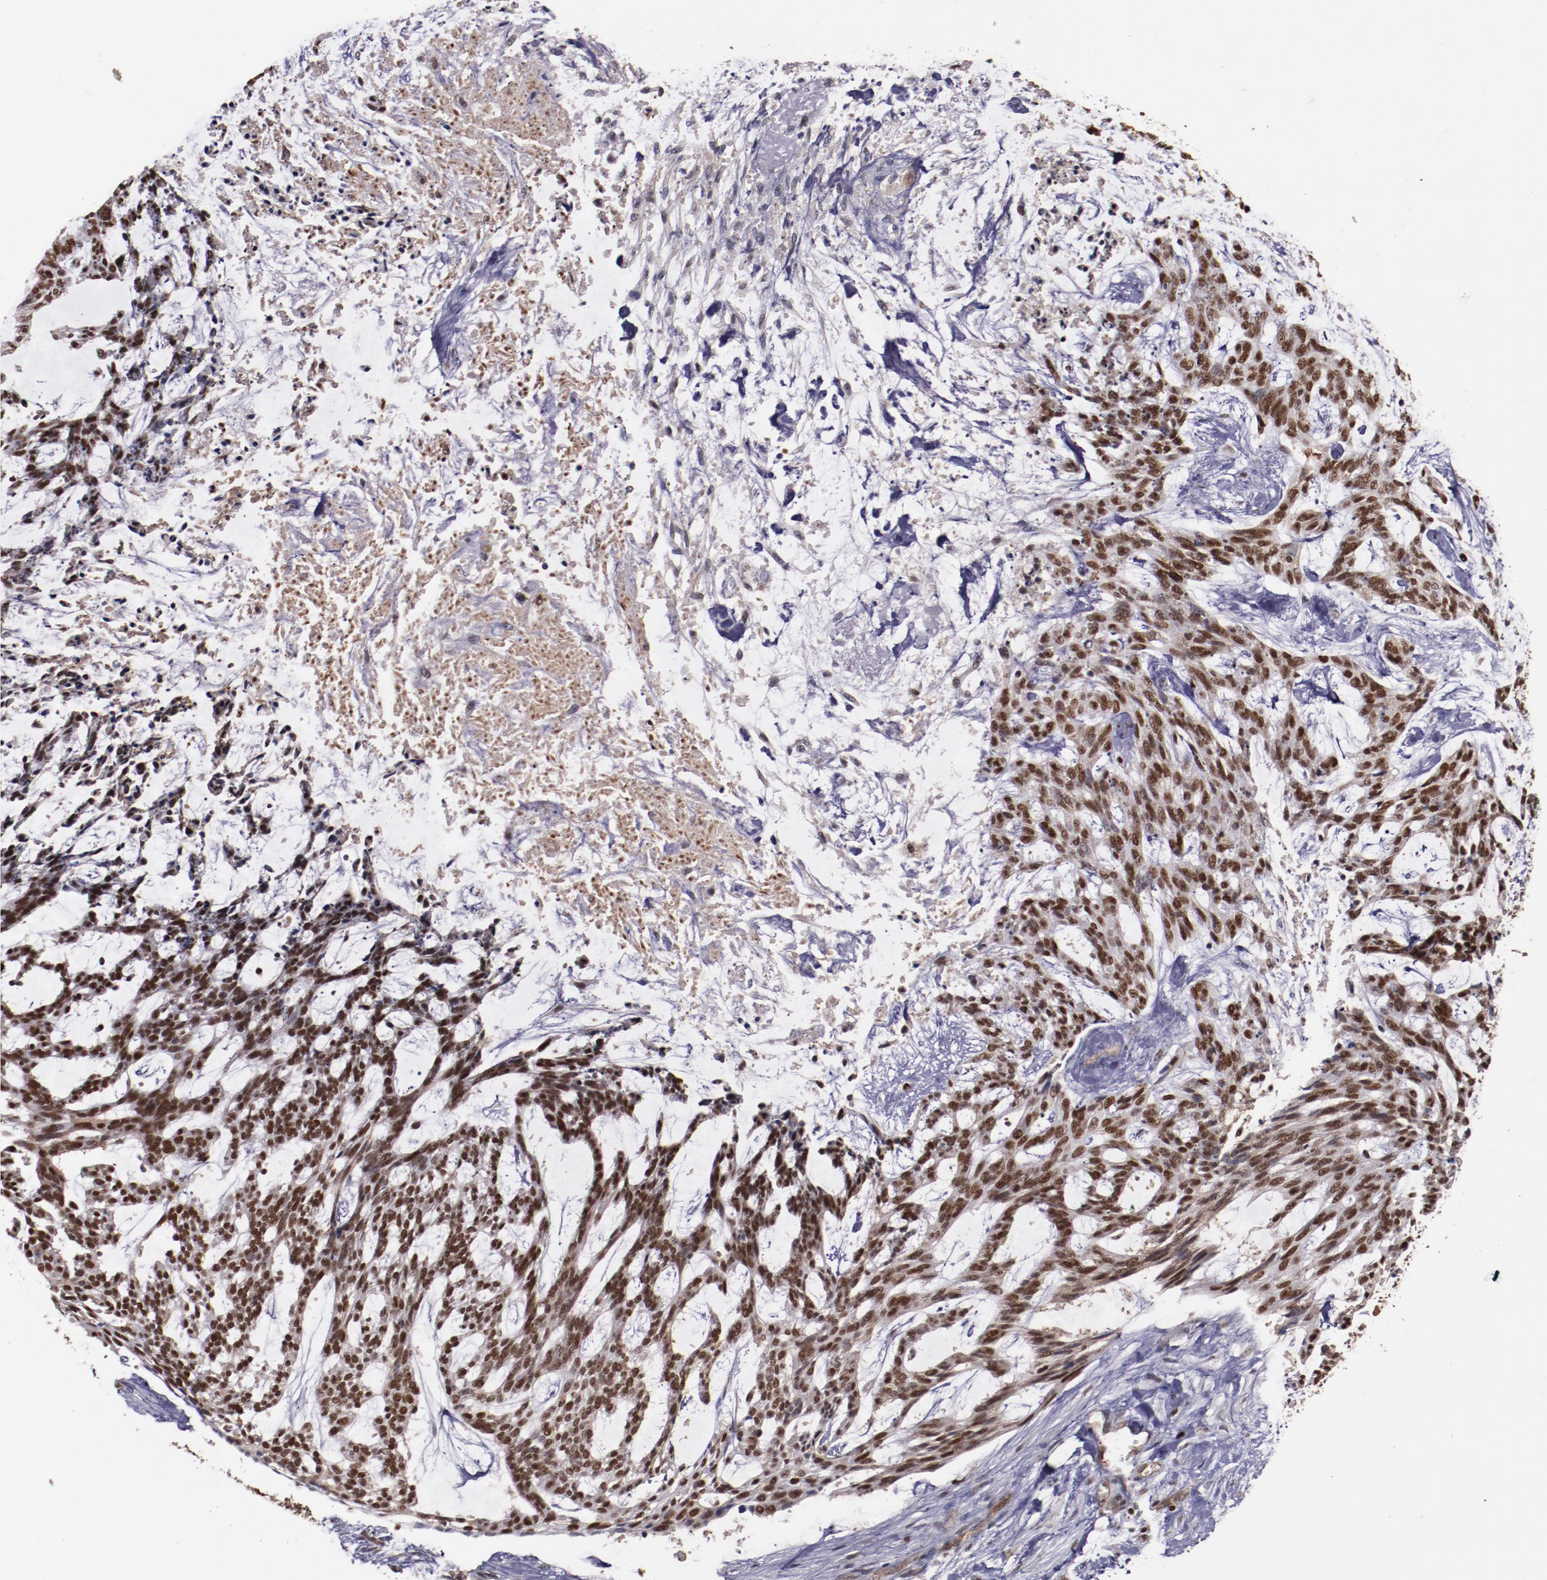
{"staining": {"intensity": "strong", "quantity": ">75%", "location": "nuclear"}, "tissue": "skin cancer", "cell_type": "Tumor cells", "image_type": "cancer", "snomed": [{"axis": "morphology", "description": "Normal tissue, NOS"}, {"axis": "morphology", "description": "Basal cell carcinoma"}, {"axis": "topography", "description": "Skin"}], "caption": "Strong nuclear protein expression is identified in approximately >75% of tumor cells in skin cancer (basal cell carcinoma).", "gene": "CHEK2", "patient": {"sex": "female", "age": 71}}